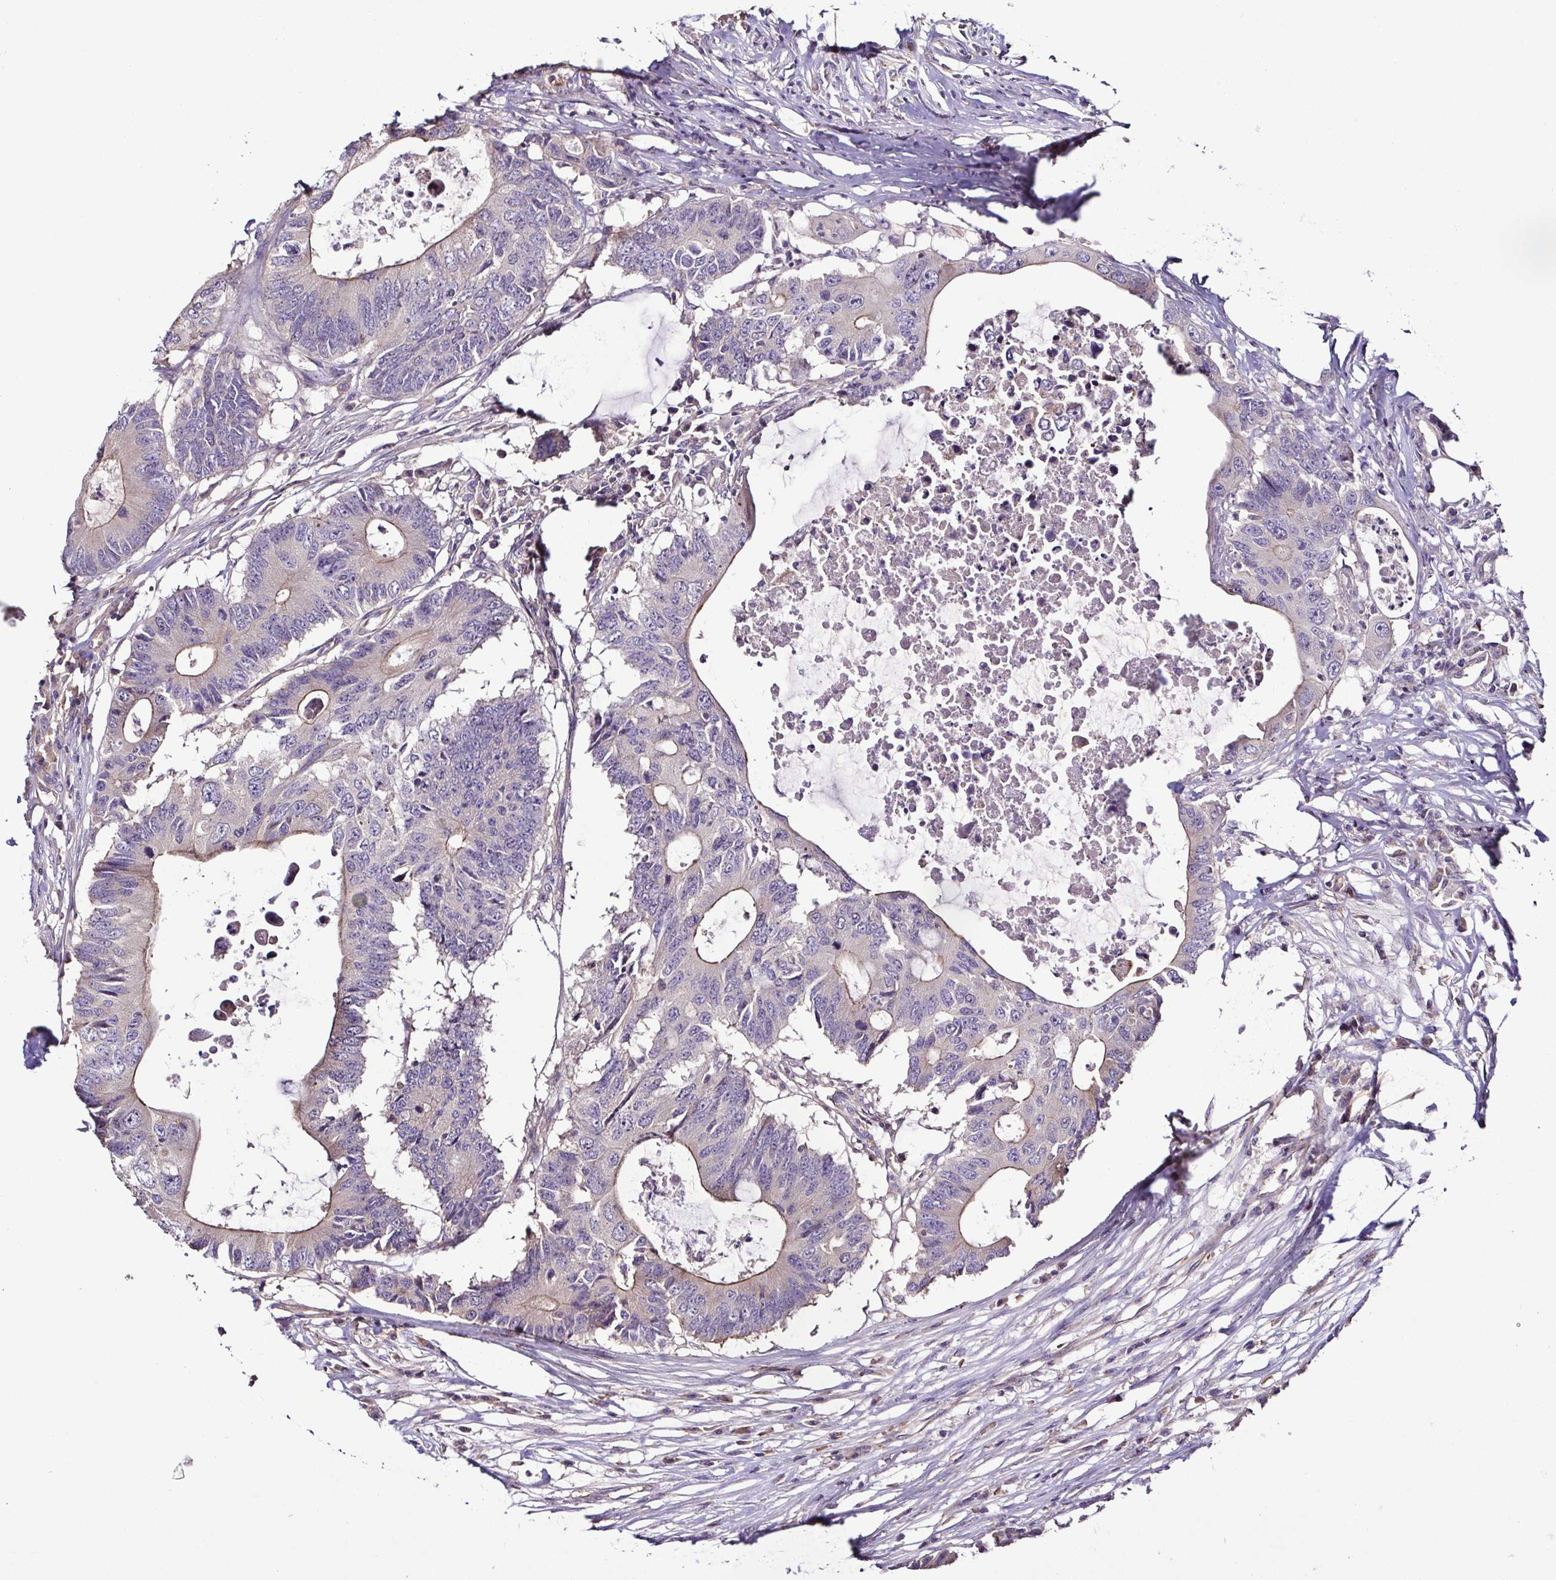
{"staining": {"intensity": "weak", "quantity": "<25%", "location": "cytoplasmic/membranous"}, "tissue": "colorectal cancer", "cell_type": "Tumor cells", "image_type": "cancer", "snomed": [{"axis": "morphology", "description": "Adenocarcinoma, NOS"}, {"axis": "topography", "description": "Colon"}], "caption": "Tumor cells are negative for protein expression in human adenocarcinoma (colorectal). (Immunohistochemistry, brightfield microscopy, high magnification).", "gene": "LMOD2", "patient": {"sex": "male", "age": 71}}